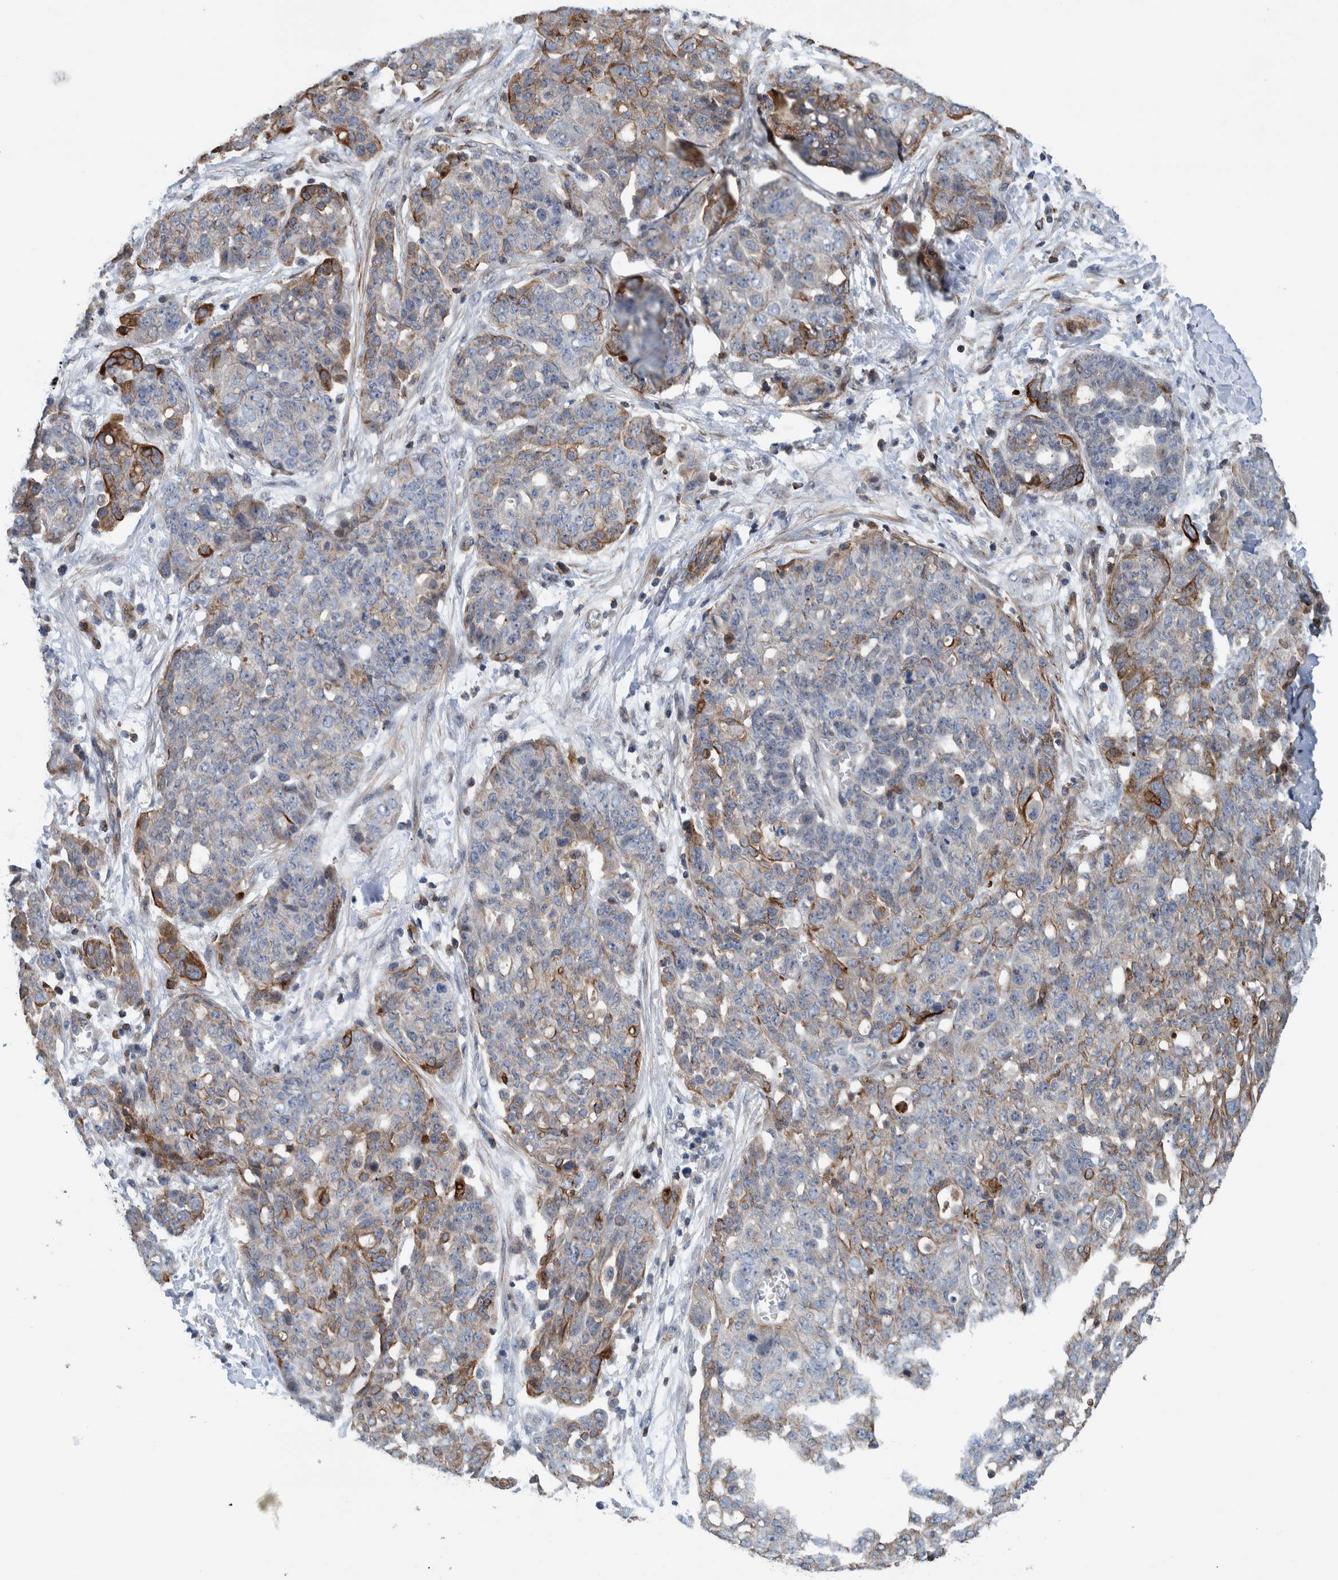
{"staining": {"intensity": "strong", "quantity": "<25%", "location": "cytoplasmic/membranous"}, "tissue": "ovarian cancer", "cell_type": "Tumor cells", "image_type": "cancer", "snomed": [{"axis": "morphology", "description": "Cystadenocarcinoma, serous, NOS"}, {"axis": "topography", "description": "Soft tissue"}, {"axis": "topography", "description": "Ovary"}], "caption": "This micrograph reveals serous cystadenocarcinoma (ovarian) stained with immunohistochemistry (IHC) to label a protein in brown. The cytoplasmic/membranous of tumor cells show strong positivity for the protein. Nuclei are counter-stained blue.", "gene": "MKS1", "patient": {"sex": "female", "age": 57}}